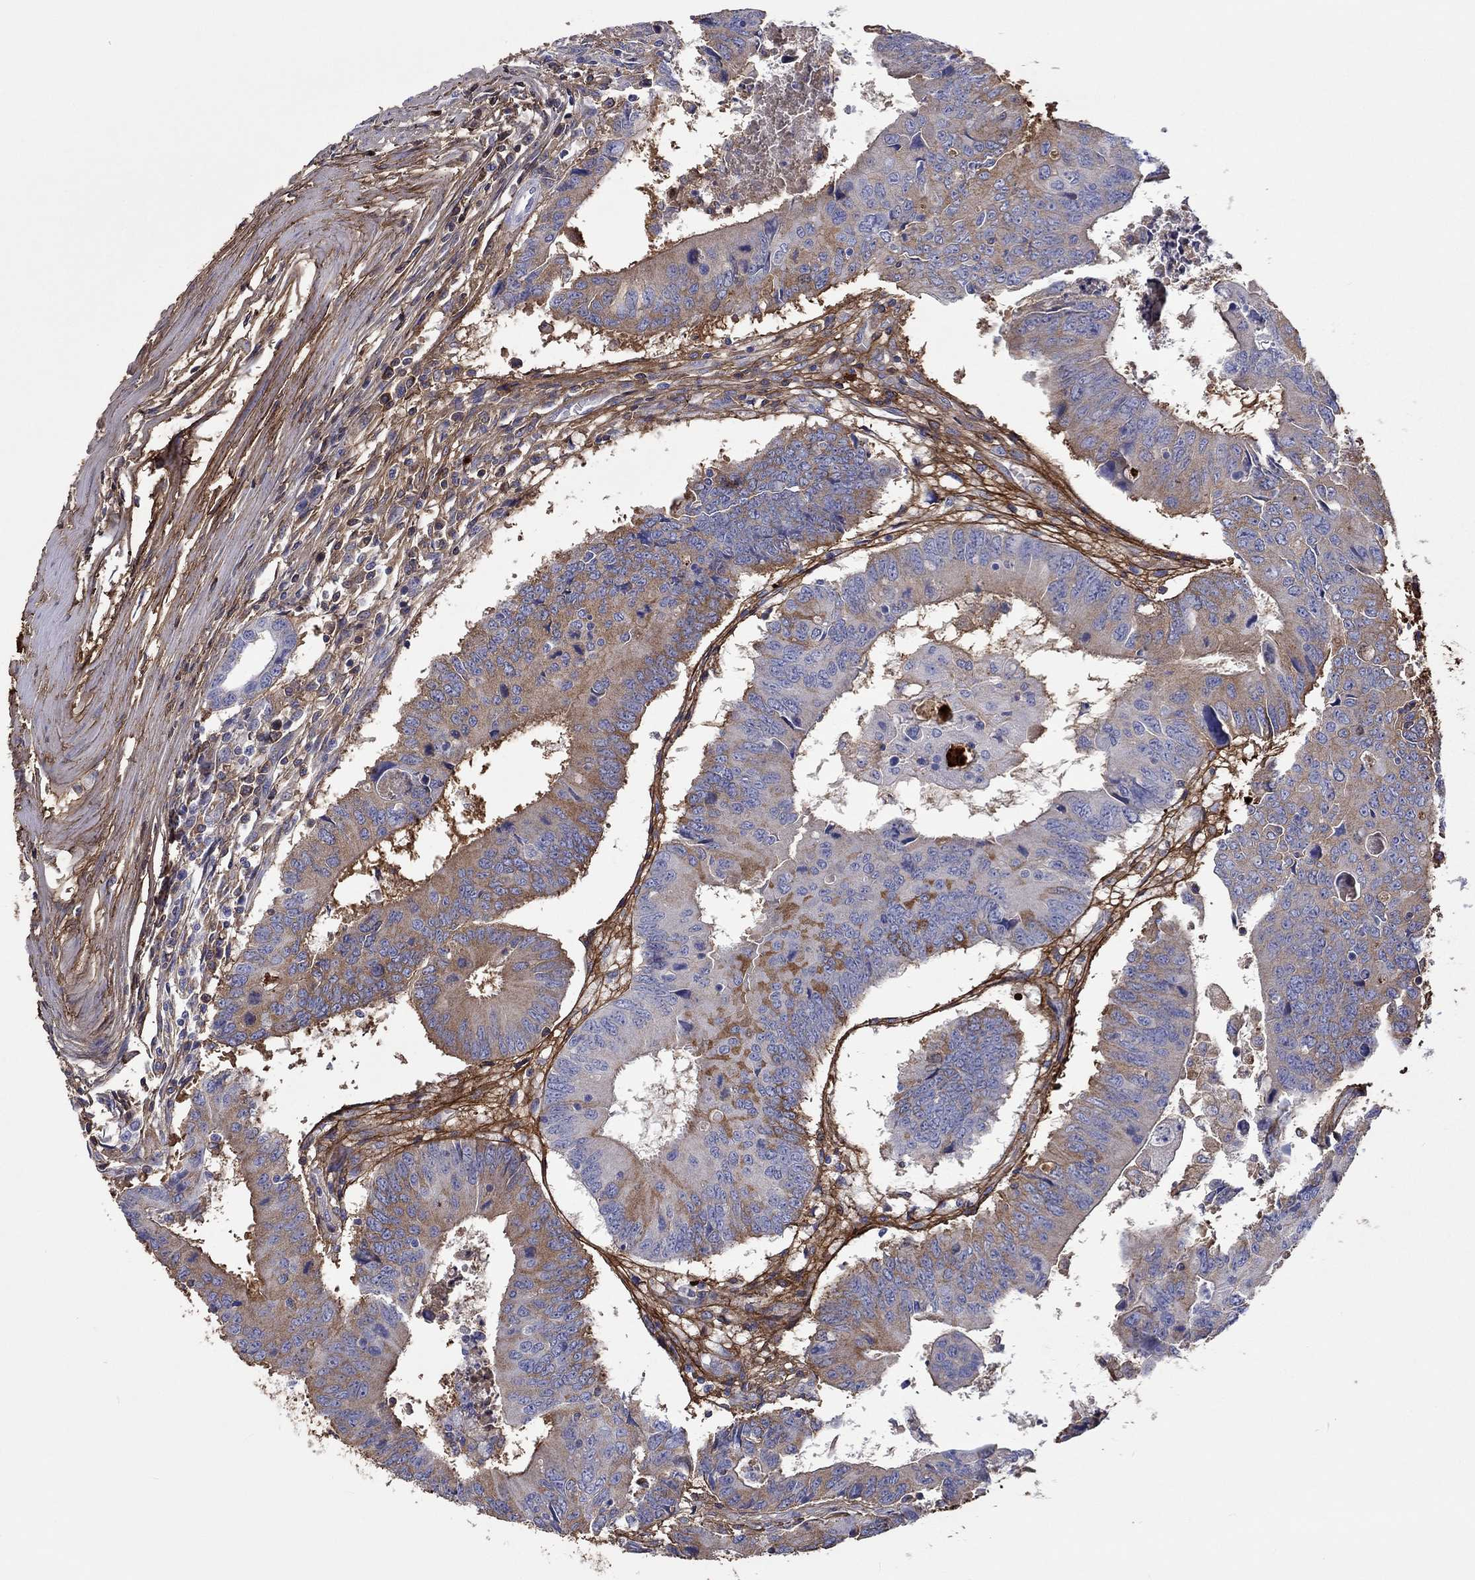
{"staining": {"intensity": "moderate", "quantity": "25%-75%", "location": "cytoplasmic/membranous"}, "tissue": "colorectal cancer", "cell_type": "Tumor cells", "image_type": "cancer", "snomed": [{"axis": "morphology", "description": "Adenocarcinoma, NOS"}, {"axis": "topography", "description": "Rectum"}], "caption": "Immunohistochemistry (IHC) image of colorectal cancer (adenocarcinoma) stained for a protein (brown), which exhibits medium levels of moderate cytoplasmic/membranous staining in about 25%-75% of tumor cells.", "gene": "TGFBI", "patient": {"sex": "male", "age": 67}}